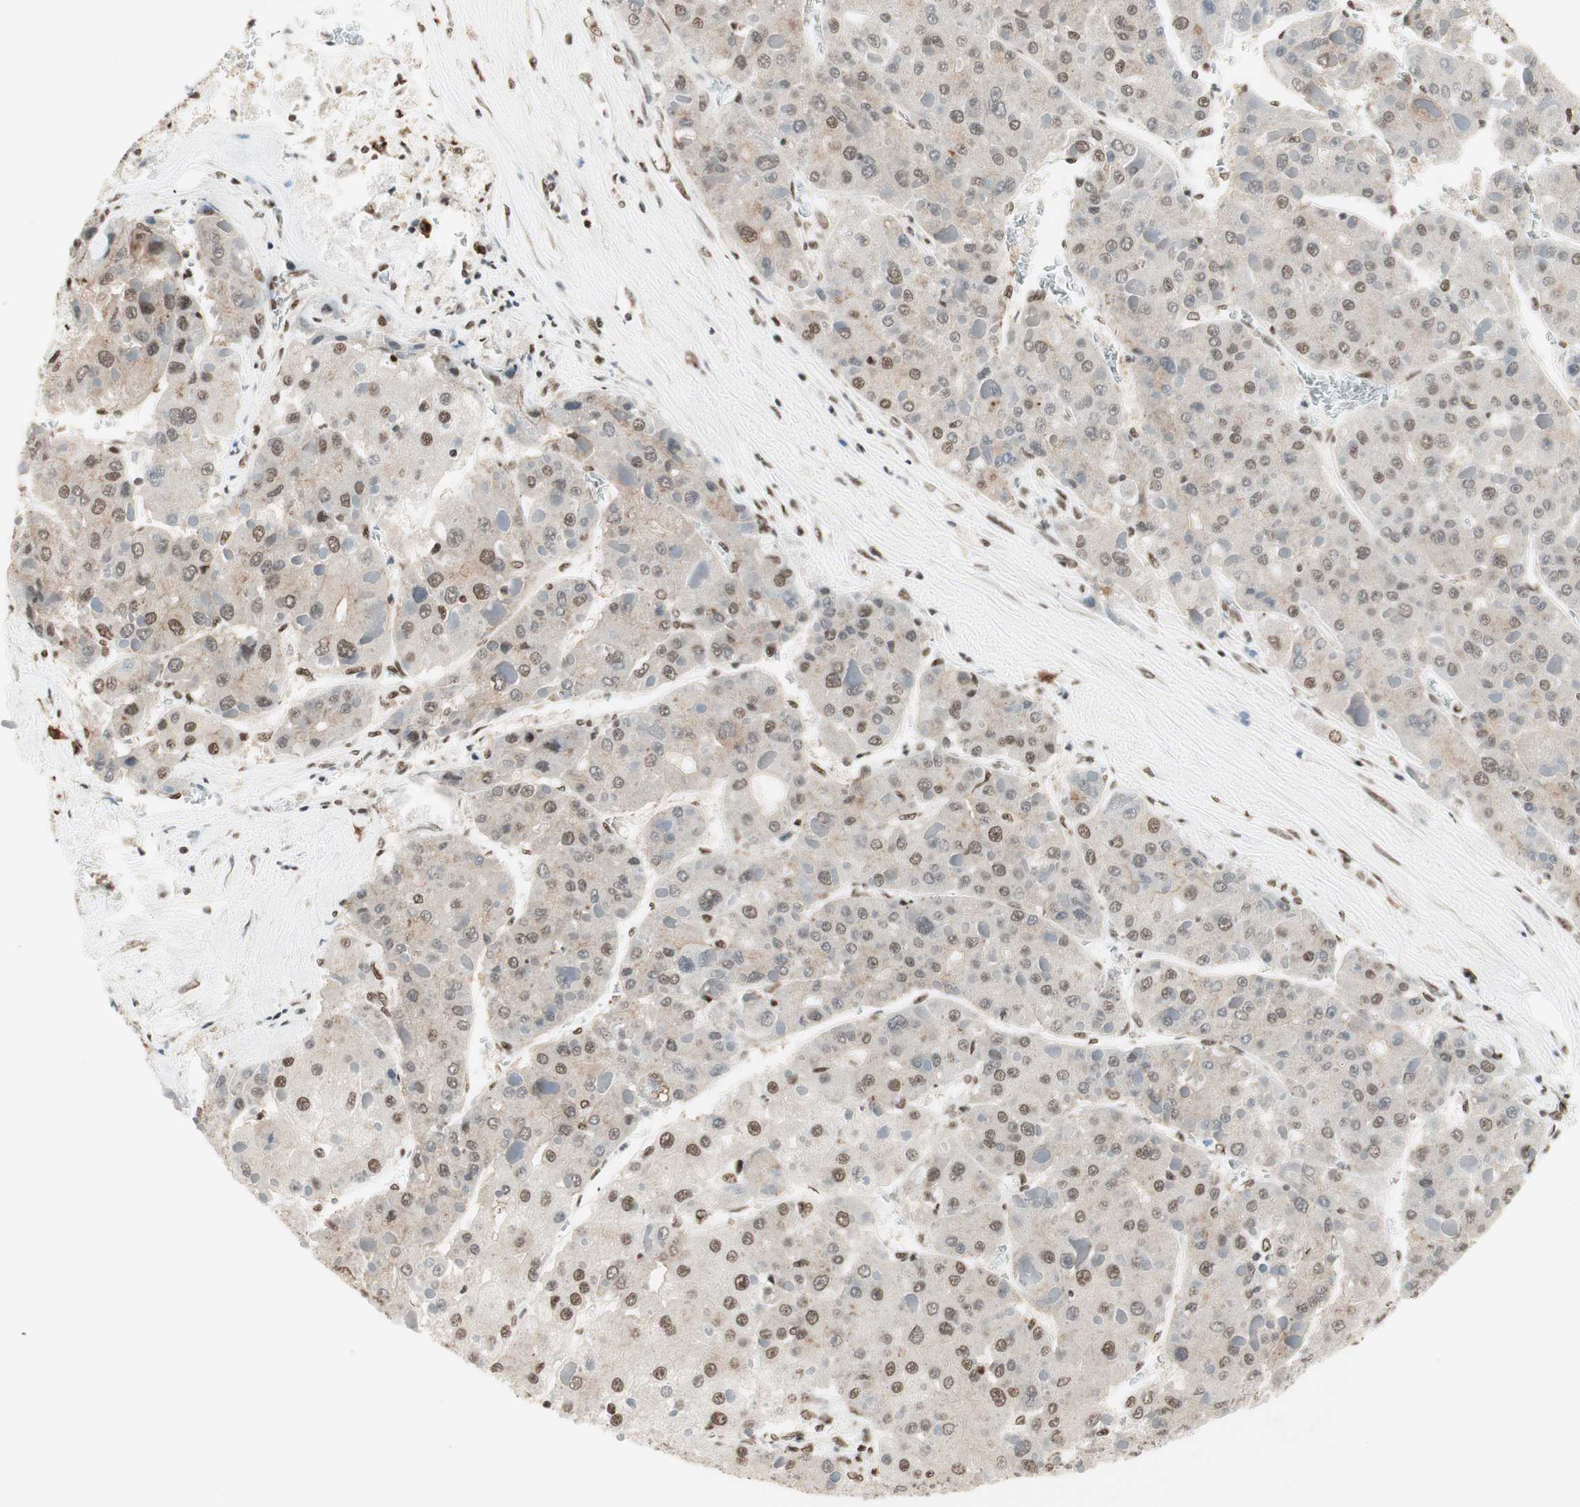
{"staining": {"intensity": "moderate", "quantity": "<25%", "location": "nuclear"}, "tissue": "liver cancer", "cell_type": "Tumor cells", "image_type": "cancer", "snomed": [{"axis": "morphology", "description": "Carcinoma, Hepatocellular, NOS"}, {"axis": "topography", "description": "Liver"}], "caption": "IHC (DAB (3,3'-diaminobenzidine)) staining of liver hepatocellular carcinoma shows moderate nuclear protein staining in approximately <25% of tumor cells. The protein of interest is shown in brown color, while the nuclei are stained blue.", "gene": "SMARCE1", "patient": {"sex": "female", "age": 73}}